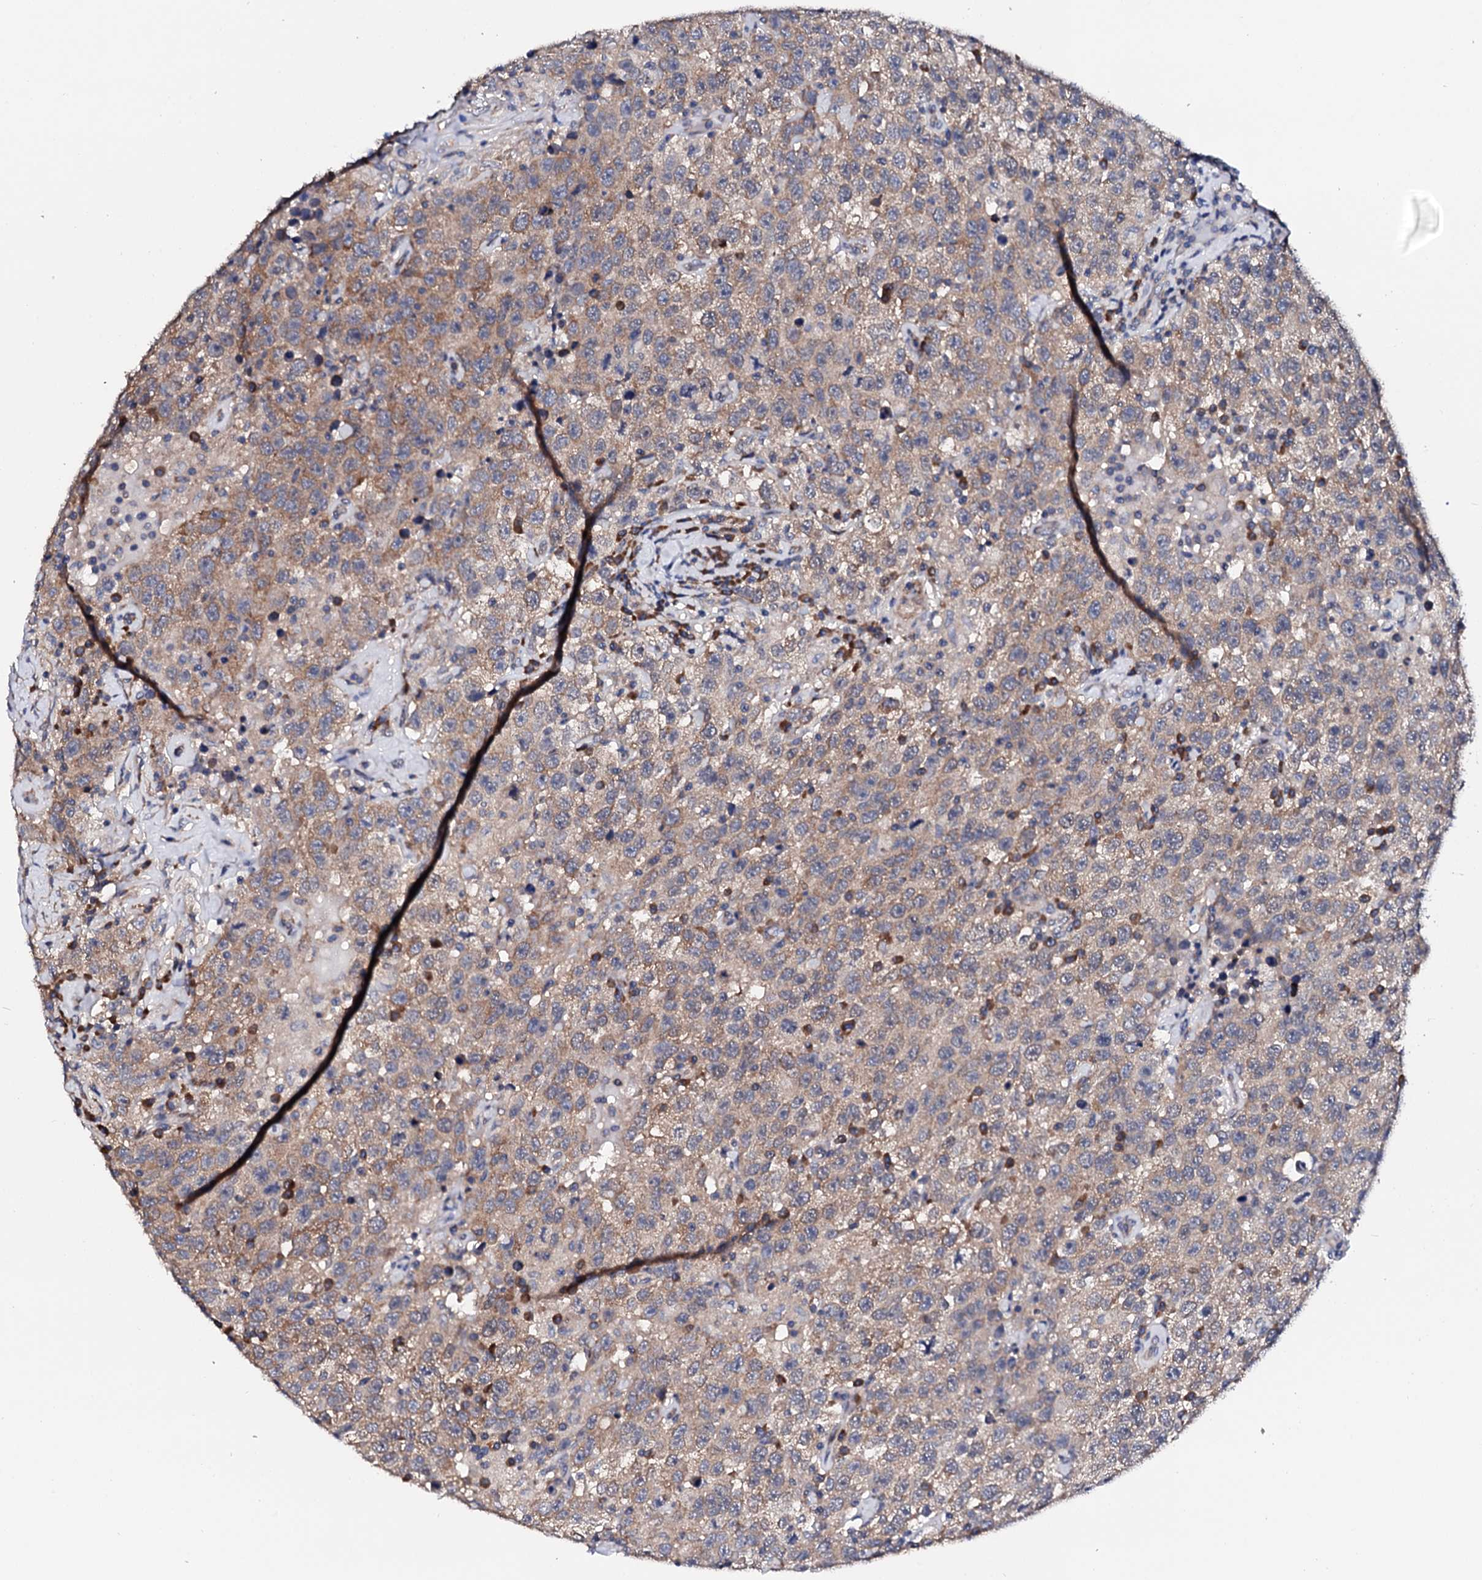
{"staining": {"intensity": "moderate", "quantity": "25%-75%", "location": "cytoplasmic/membranous"}, "tissue": "testis cancer", "cell_type": "Tumor cells", "image_type": "cancer", "snomed": [{"axis": "morphology", "description": "Seminoma, NOS"}, {"axis": "topography", "description": "Testis"}], "caption": "Testis cancer (seminoma) tissue exhibits moderate cytoplasmic/membranous expression in about 25%-75% of tumor cells (DAB IHC with brightfield microscopy, high magnification).", "gene": "NUP58", "patient": {"sex": "male", "age": 41}}